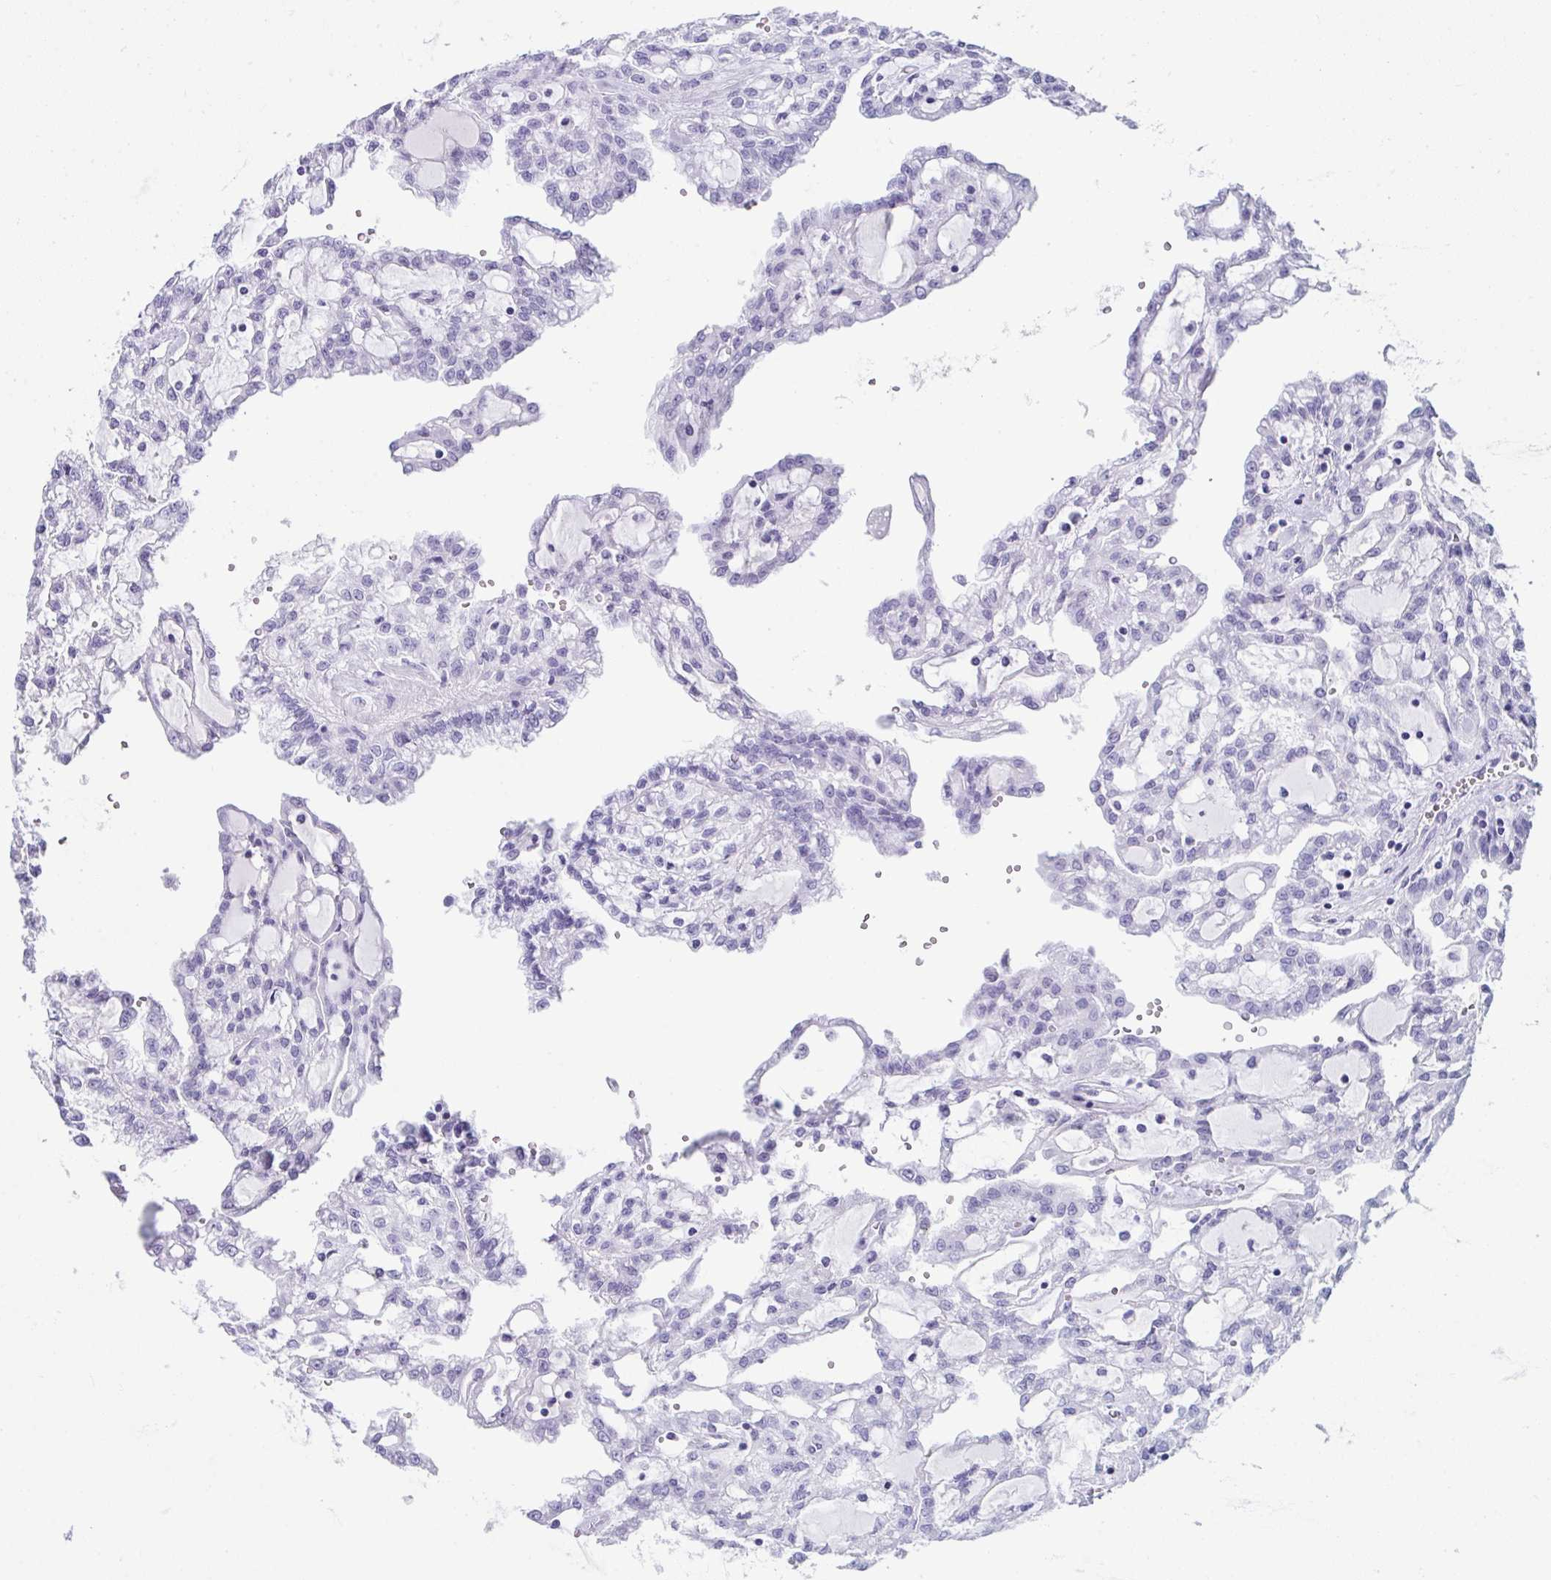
{"staining": {"intensity": "negative", "quantity": "none", "location": "none"}, "tissue": "renal cancer", "cell_type": "Tumor cells", "image_type": "cancer", "snomed": [{"axis": "morphology", "description": "Adenocarcinoma, NOS"}, {"axis": "topography", "description": "Kidney"}], "caption": "Adenocarcinoma (renal) was stained to show a protein in brown. There is no significant expression in tumor cells.", "gene": "JCHAIN", "patient": {"sex": "male", "age": 63}}